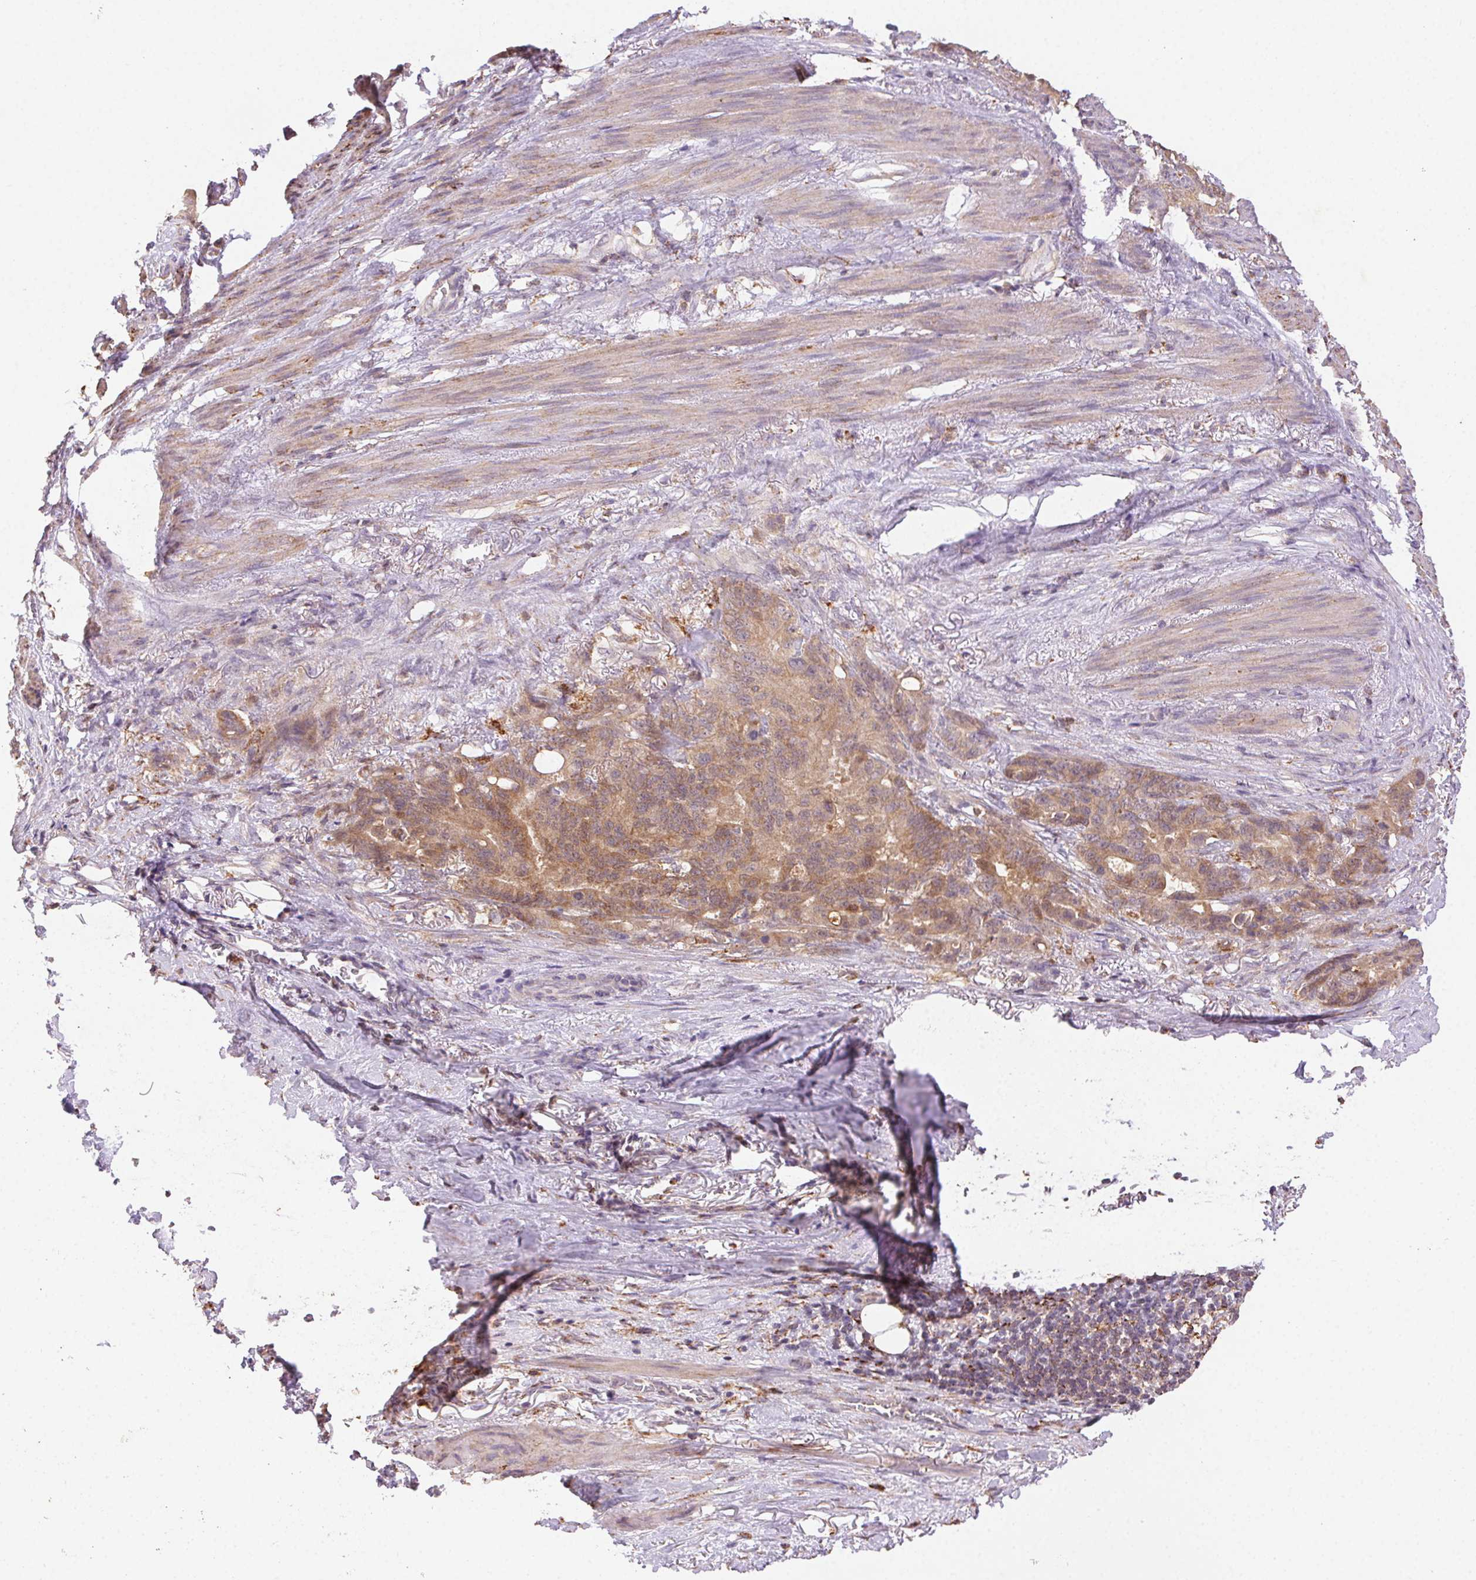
{"staining": {"intensity": "moderate", "quantity": ">75%", "location": "cytoplasmic/membranous"}, "tissue": "stomach cancer", "cell_type": "Tumor cells", "image_type": "cancer", "snomed": [{"axis": "morphology", "description": "Normal tissue, NOS"}, {"axis": "morphology", "description": "Adenocarcinoma, NOS"}, {"axis": "topography", "description": "Esophagus"}, {"axis": "topography", "description": "Stomach, upper"}], "caption": "A photomicrograph of stomach adenocarcinoma stained for a protein displays moderate cytoplasmic/membranous brown staining in tumor cells.", "gene": "FNBP1L", "patient": {"sex": "male", "age": 62}}